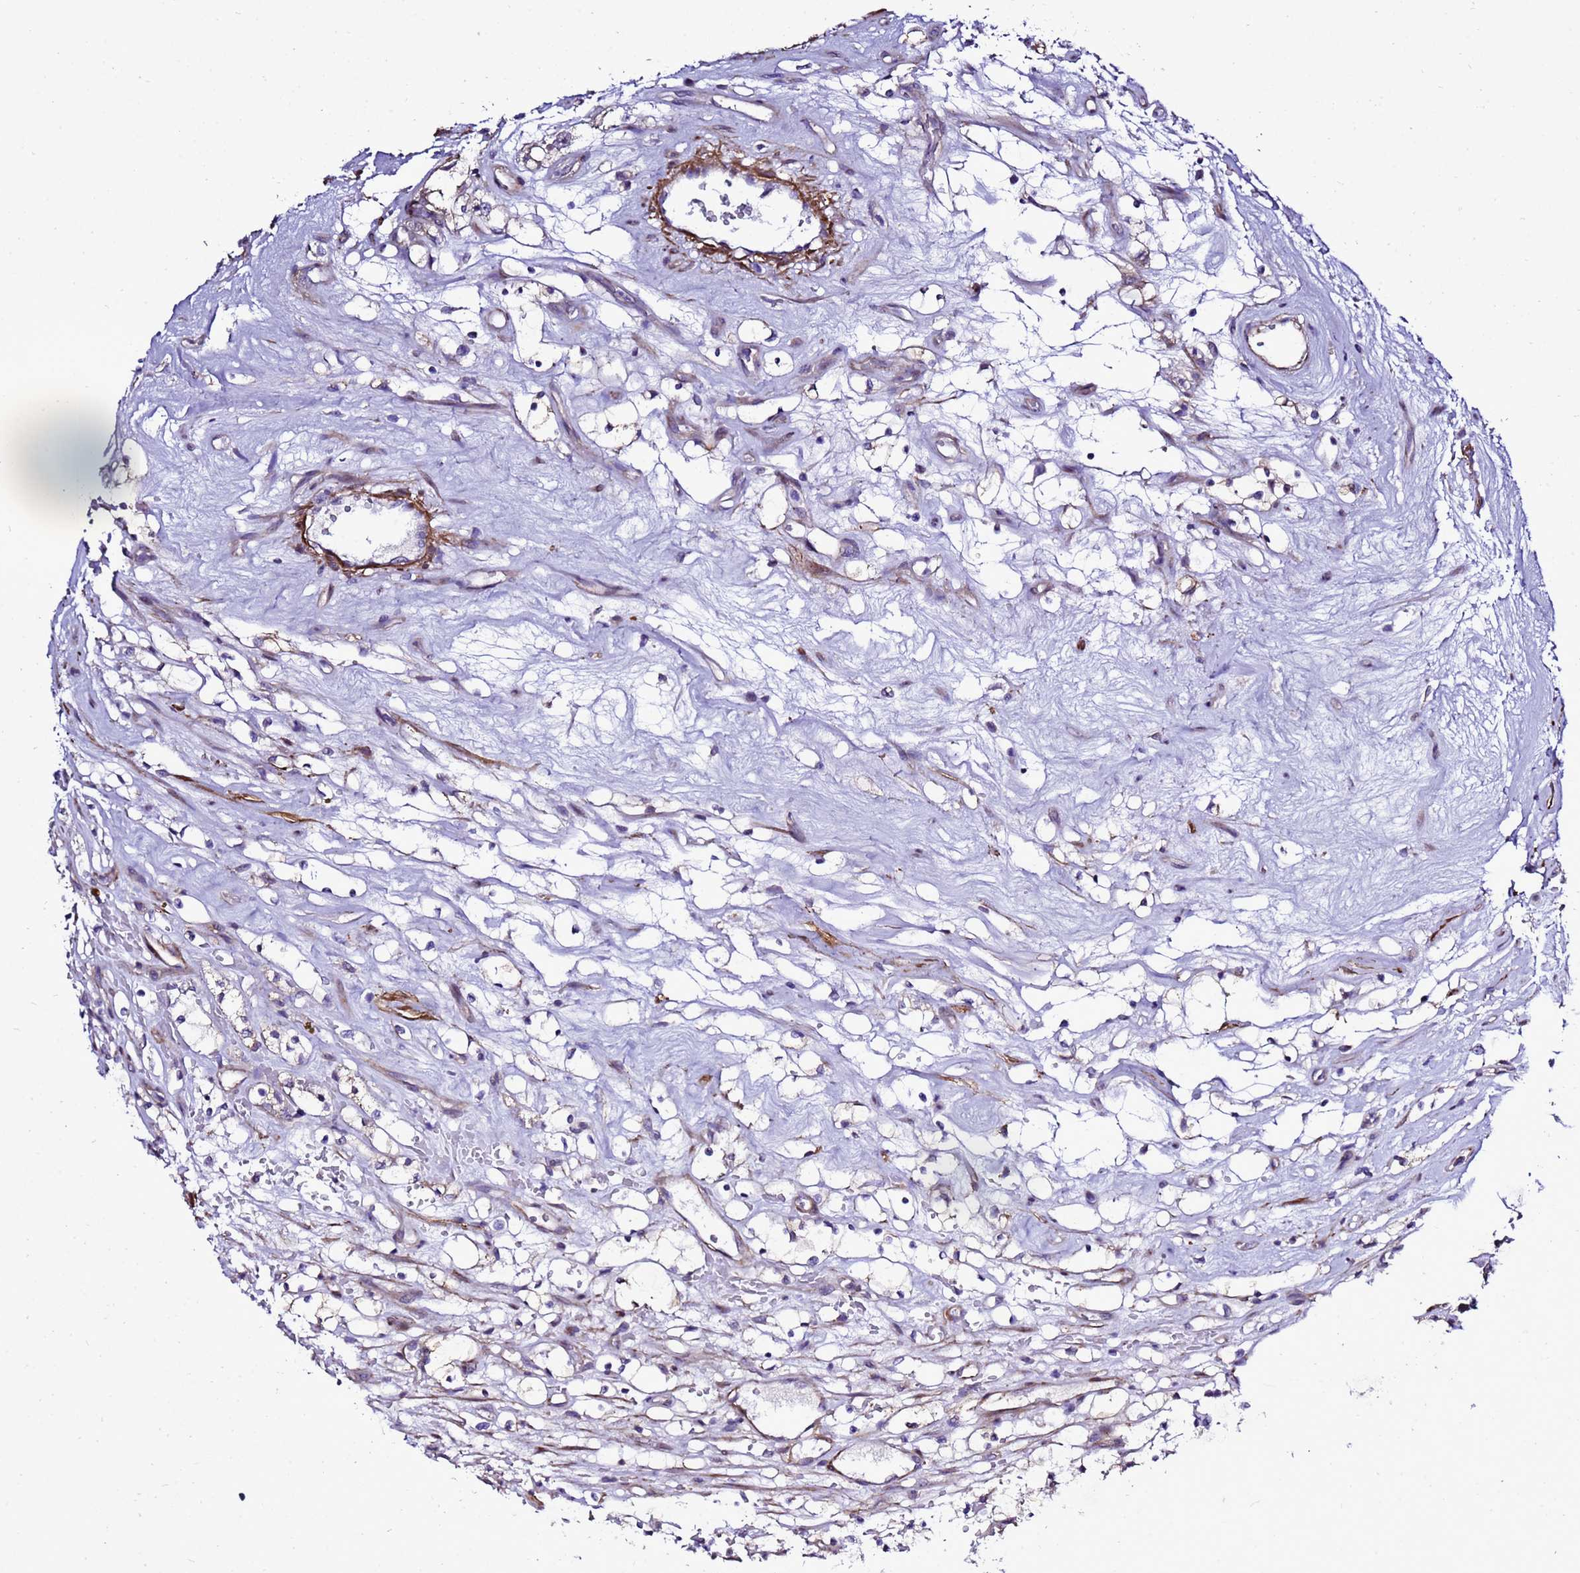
{"staining": {"intensity": "negative", "quantity": "none", "location": "none"}, "tissue": "renal cancer", "cell_type": "Tumor cells", "image_type": "cancer", "snomed": [{"axis": "morphology", "description": "Adenocarcinoma, NOS"}, {"axis": "topography", "description": "Kidney"}], "caption": "Immunohistochemistry (IHC) histopathology image of neoplastic tissue: renal adenocarcinoma stained with DAB (3,3'-diaminobenzidine) displays no significant protein expression in tumor cells. (DAB IHC, high magnification).", "gene": "GZF1", "patient": {"sex": "female", "age": 69}}